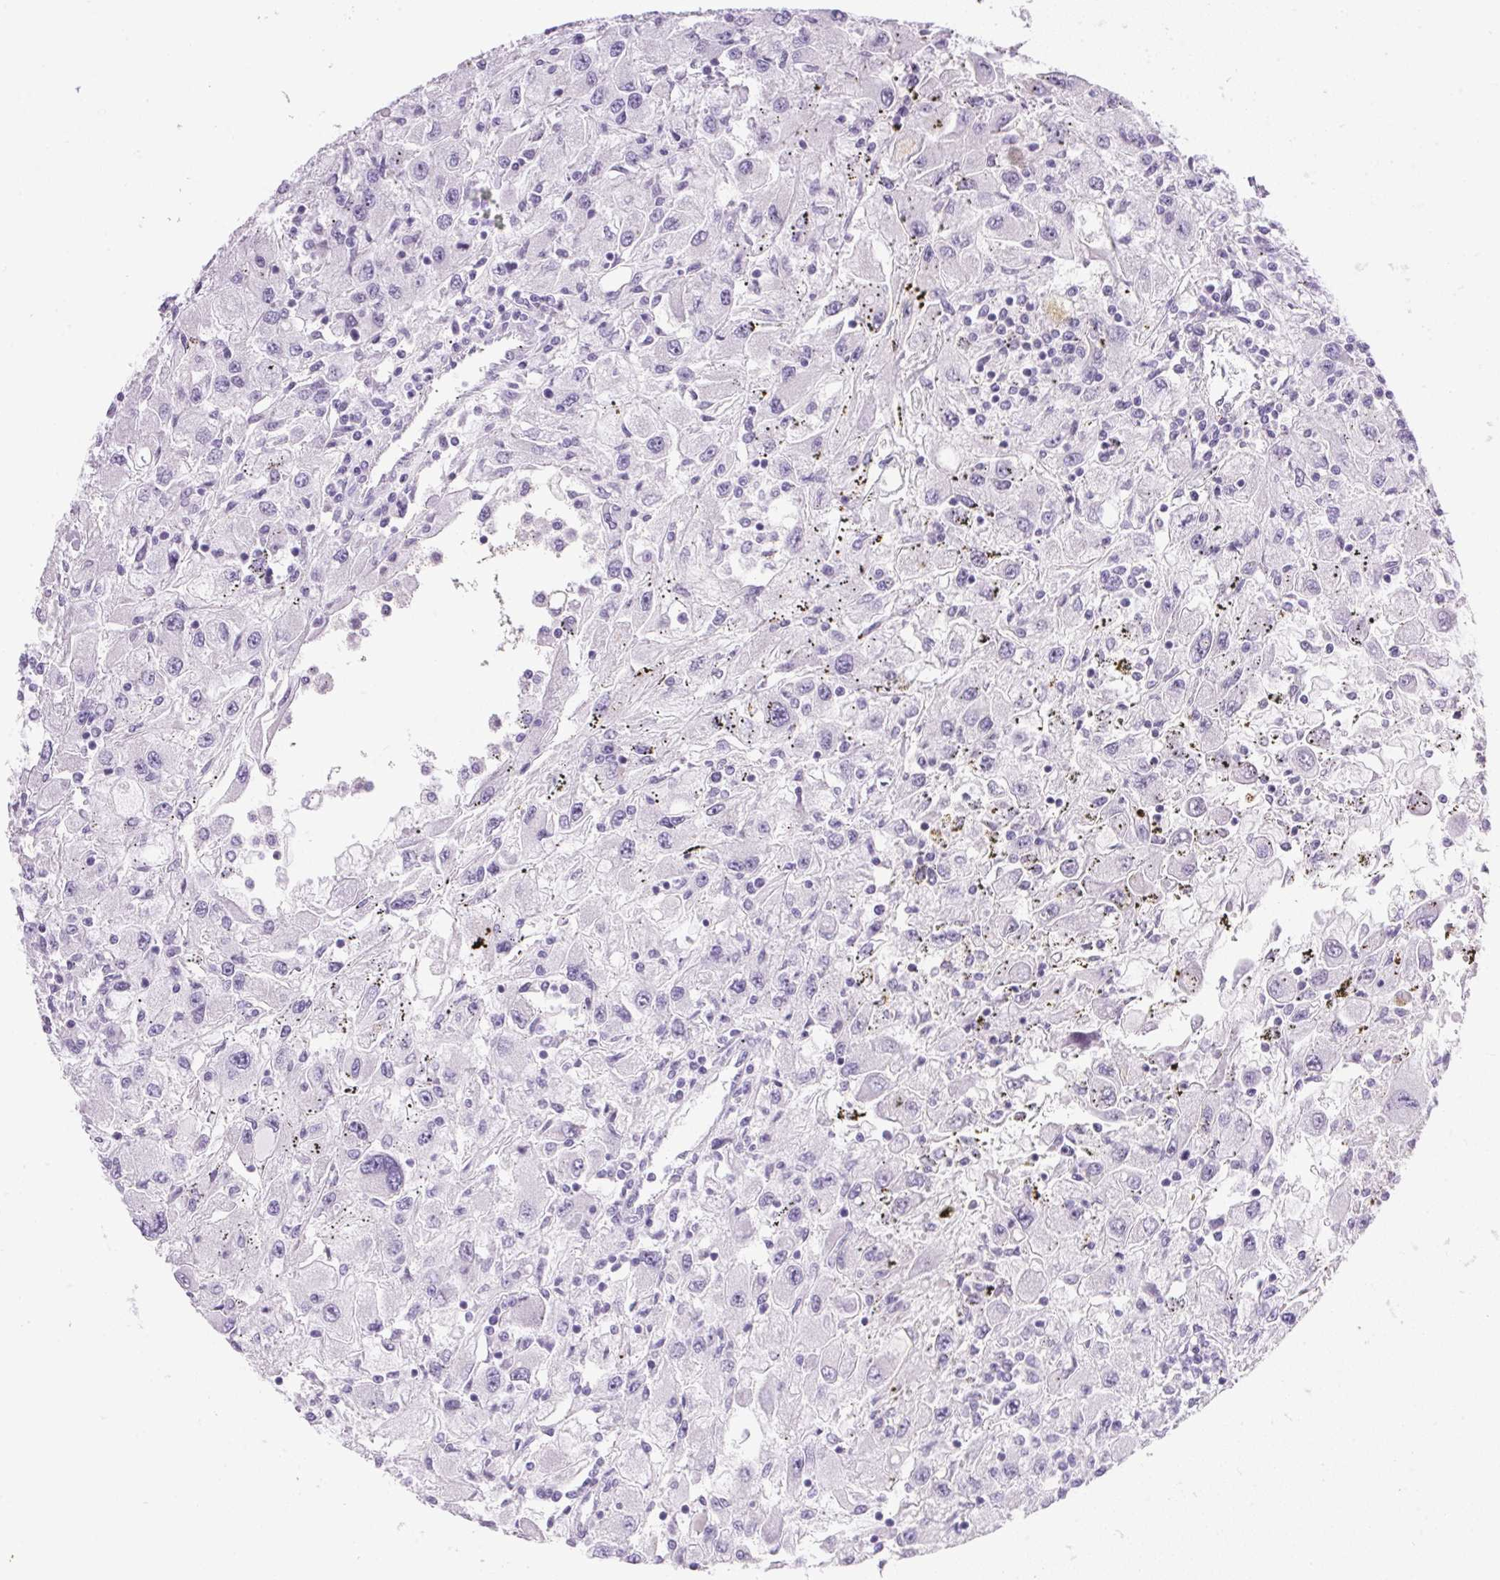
{"staining": {"intensity": "negative", "quantity": "none", "location": "none"}, "tissue": "renal cancer", "cell_type": "Tumor cells", "image_type": "cancer", "snomed": [{"axis": "morphology", "description": "Adenocarcinoma, NOS"}, {"axis": "topography", "description": "Kidney"}], "caption": "Tumor cells are negative for brown protein staining in adenocarcinoma (renal).", "gene": "ATP6V0A4", "patient": {"sex": "female", "age": 67}}